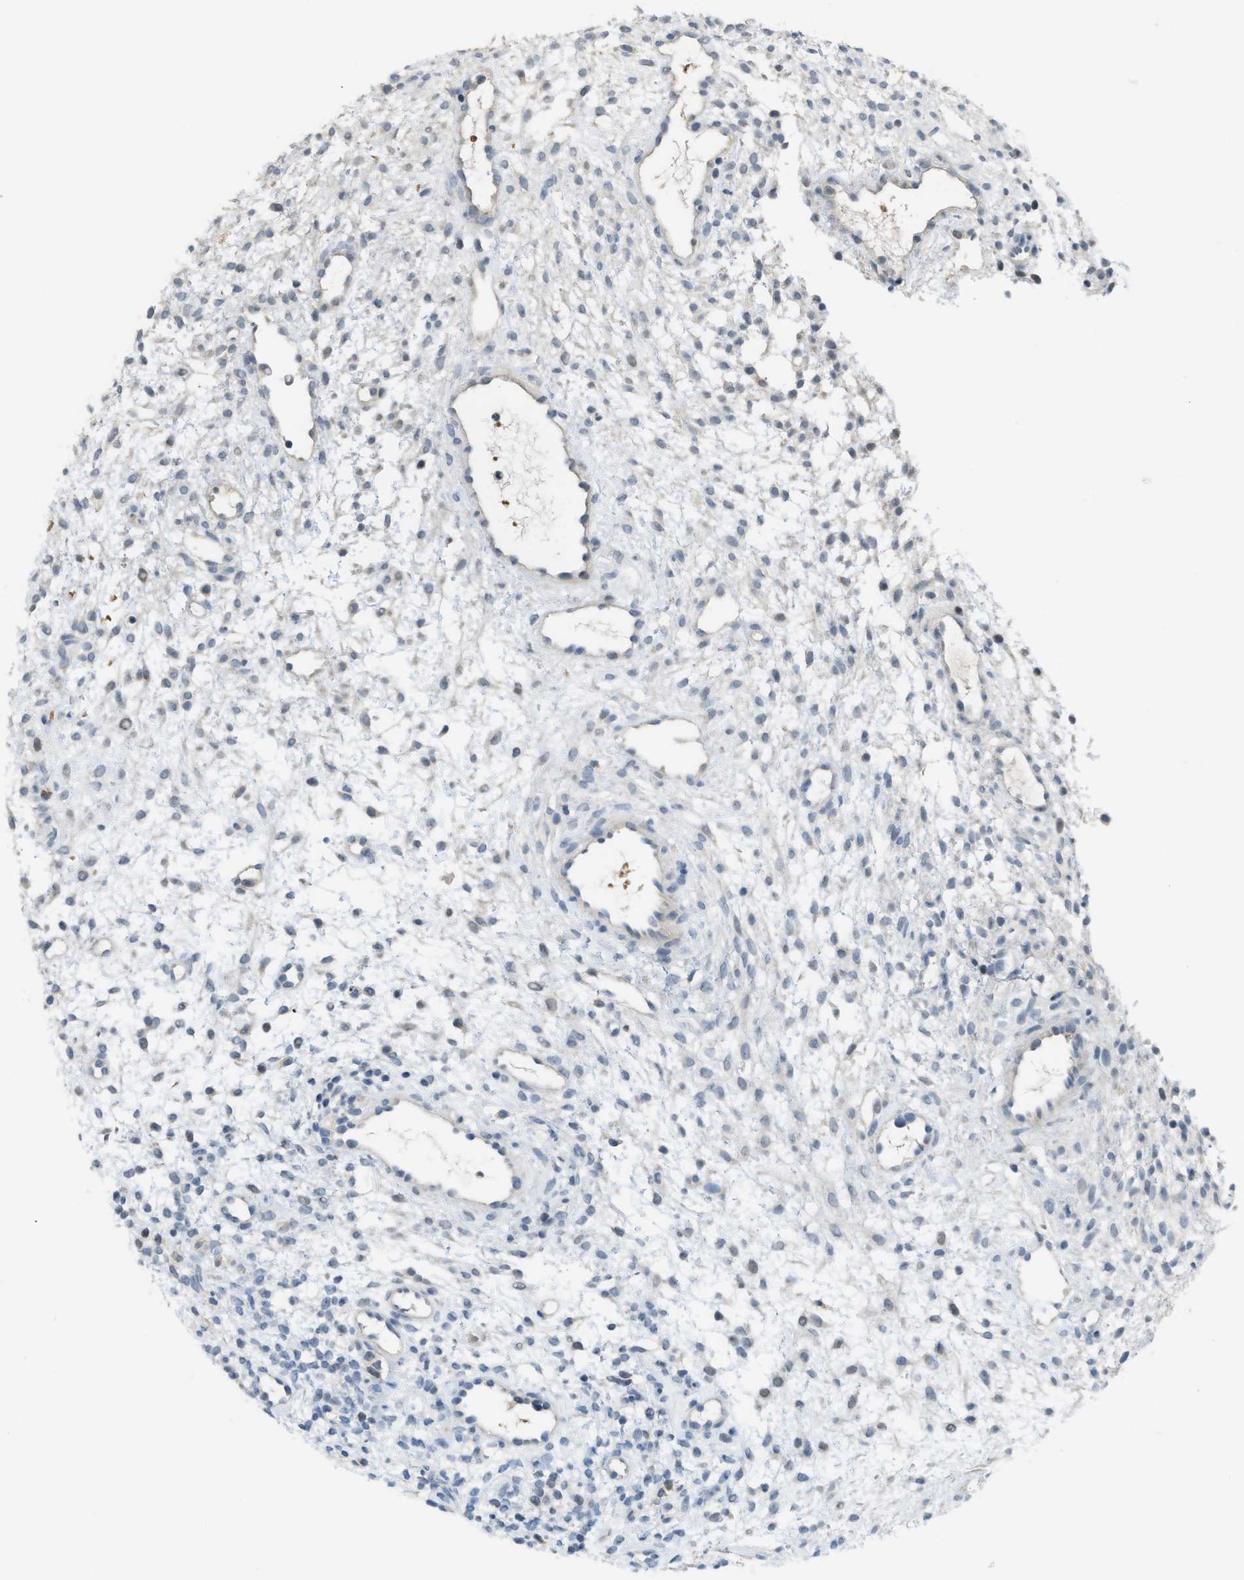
{"staining": {"intensity": "negative", "quantity": "none", "location": "none"}, "tissue": "ovary", "cell_type": "Ovarian stroma cells", "image_type": "normal", "snomed": [{"axis": "morphology", "description": "Normal tissue, NOS"}, {"axis": "morphology", "description": "Cyst, NOS"}, {"axis": "topography", "description": "Ovary"}], "caption": "Human ovary stained for a protein using immunohistochemistry shows no positivity in ovarian stroma cells.", "gene": "TXNDC2", "patient": {"sex": "female", "age": 18}}